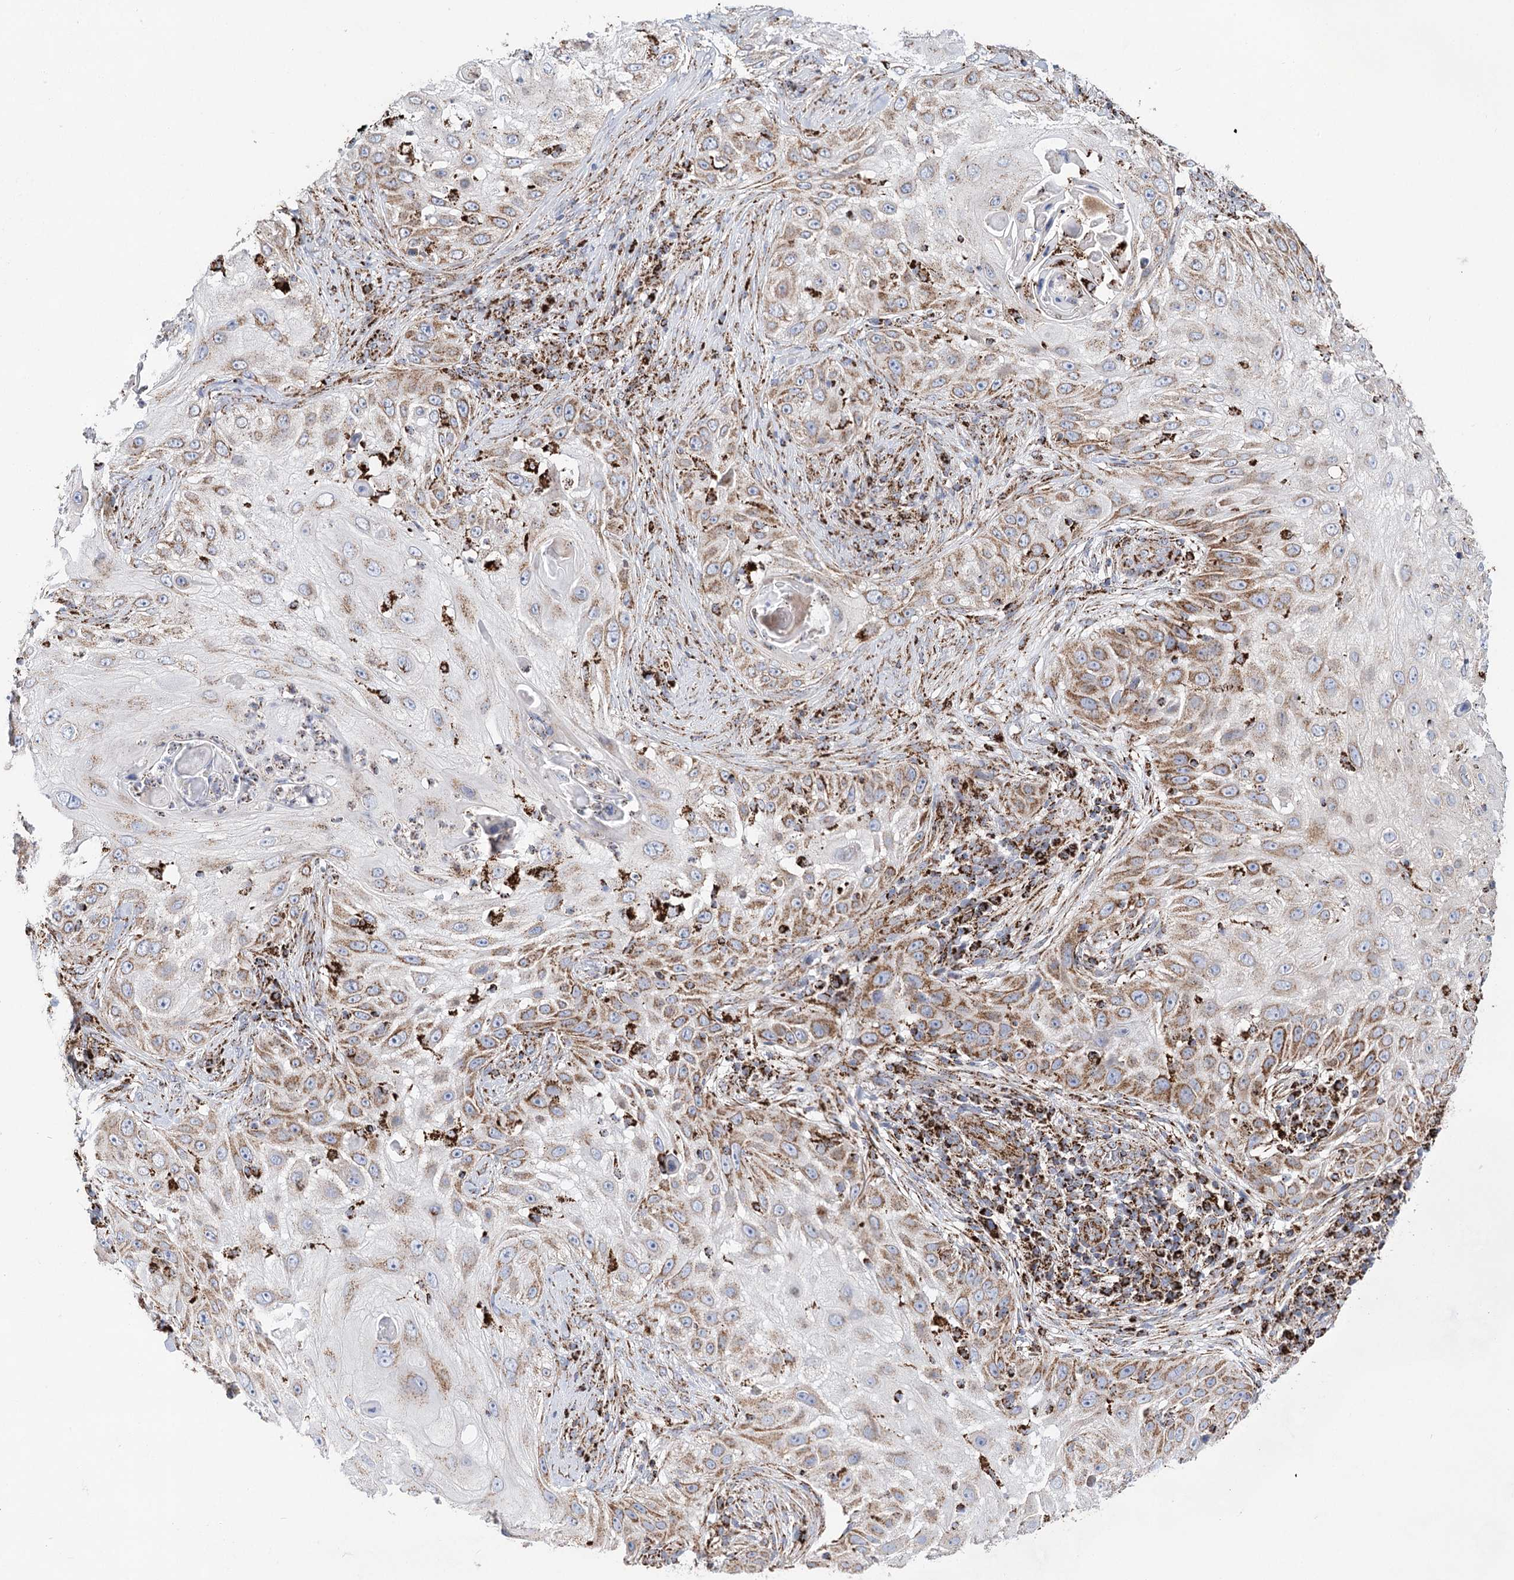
{"staining": {"intensity": "moderate", "quantity": ">75%", "location": "cytoplasmic/membranous"}, "tissue": "skin cancer", "cell_type": "Tumor cells", "image_type": "cancer", "snomed": [{"axis": "morphology", "description": "Squamous cell carcinoma, NOS"}, {"axis": "topography", "description": "Skin"}], "caption": "Protein expression analysis of squamous cell carcinoma (skin) reveals moderate cytoplasmic/membranous staining in about >75% of tumor cells. The staining was performed using DAB, with brown indicating positive protein expression. Nuclei are stained blue with hematoxylin.", "gene": "NADK2", "patient": {"sex": "female", "age": 44}}